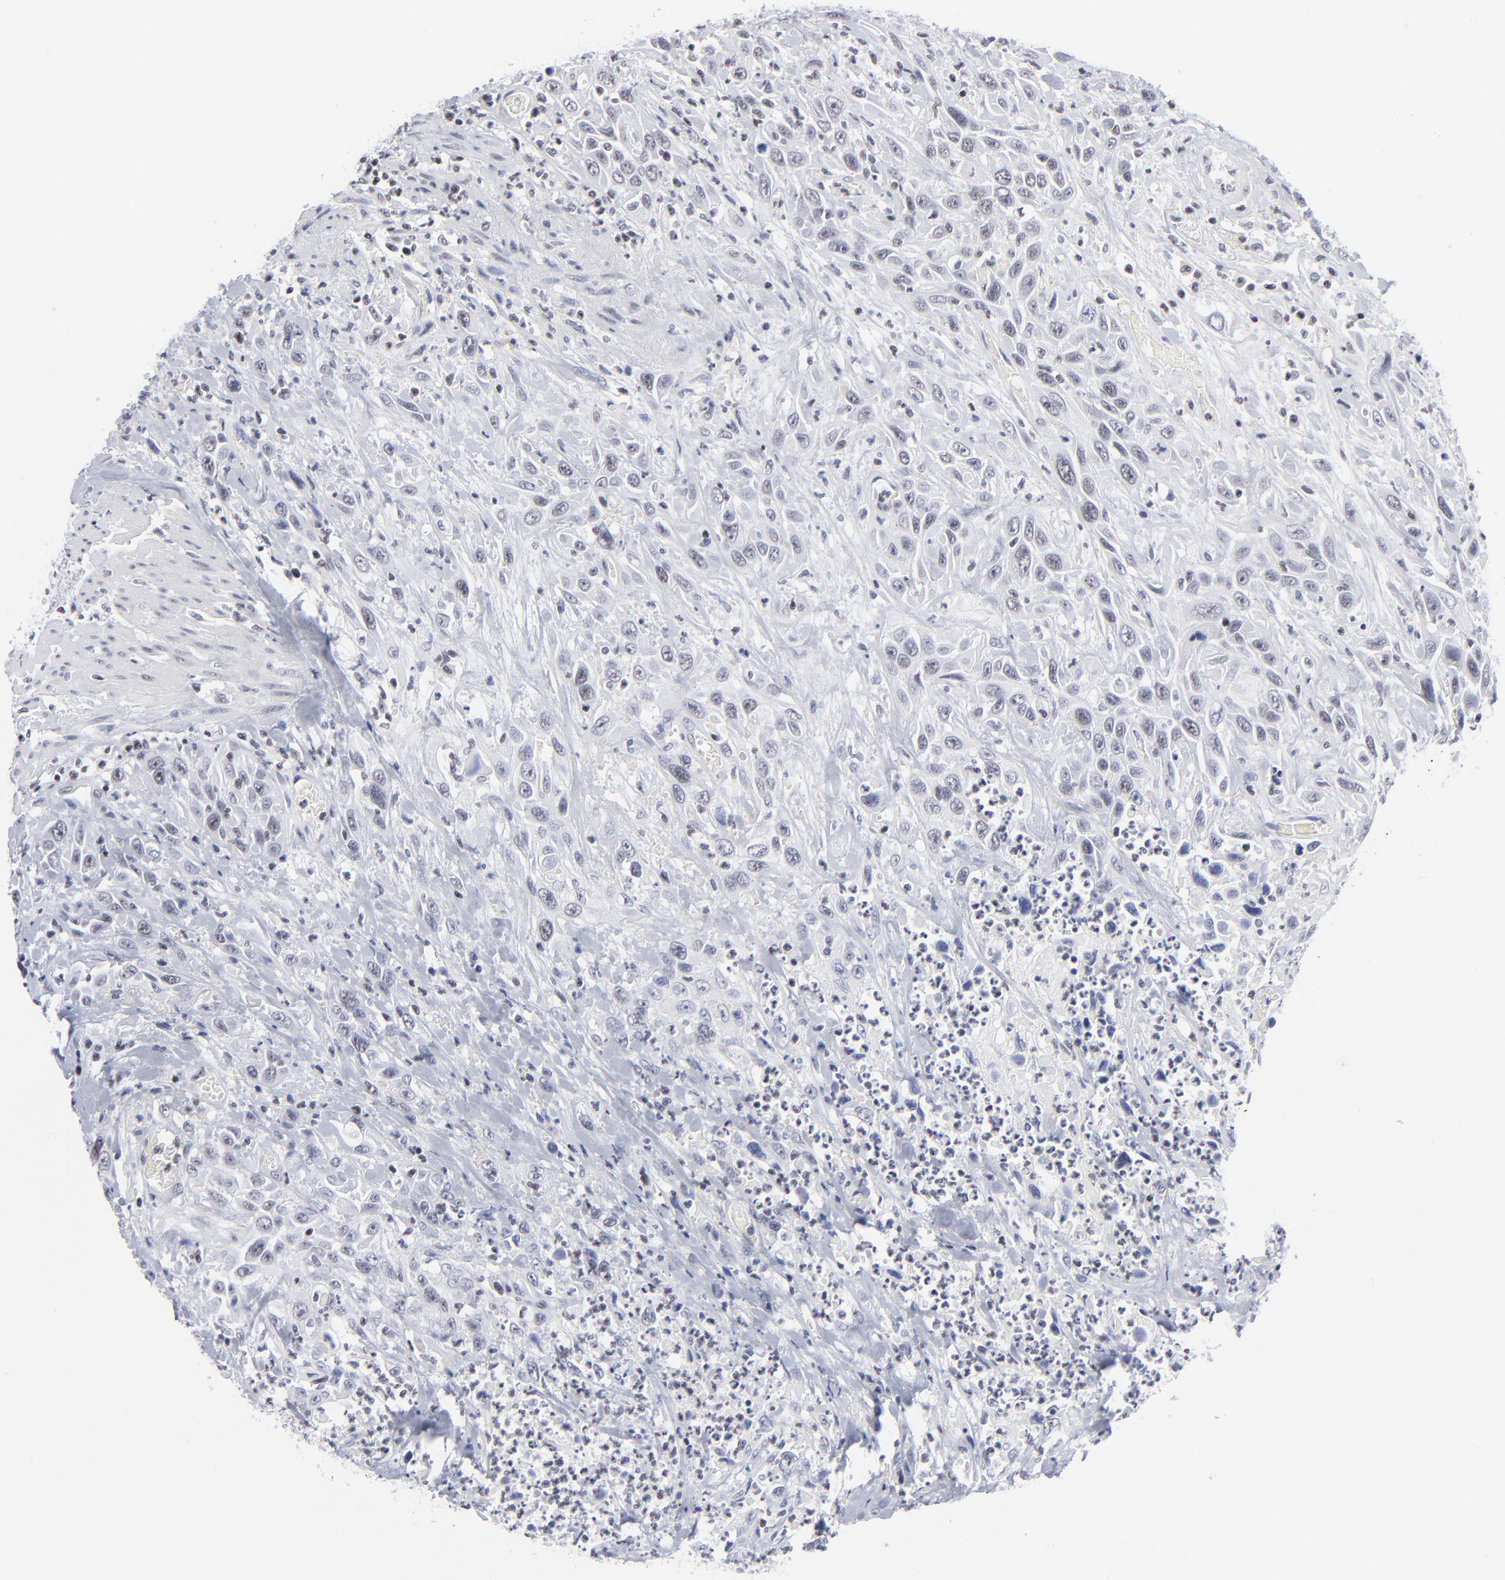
{"staining": {"intensity": "weak", "quantity": "<25%", "location": "nuclear"}, "tissue": "urothelial cancer", "cell_type": "Tumor cells", "image_type": "cancer", "snomed": [{"axis": "morphology", "description": "Urothelial carcinoma, High grade"}, {"axis": "topography", "description": "Urinary bladder"}], "caption": "A photomicrograph of urothelial cancer stained for a protein demonstrates no brown staining in tumor cells.", "gene": "SP2", "patient": {"sex": "female", "age": 84}}